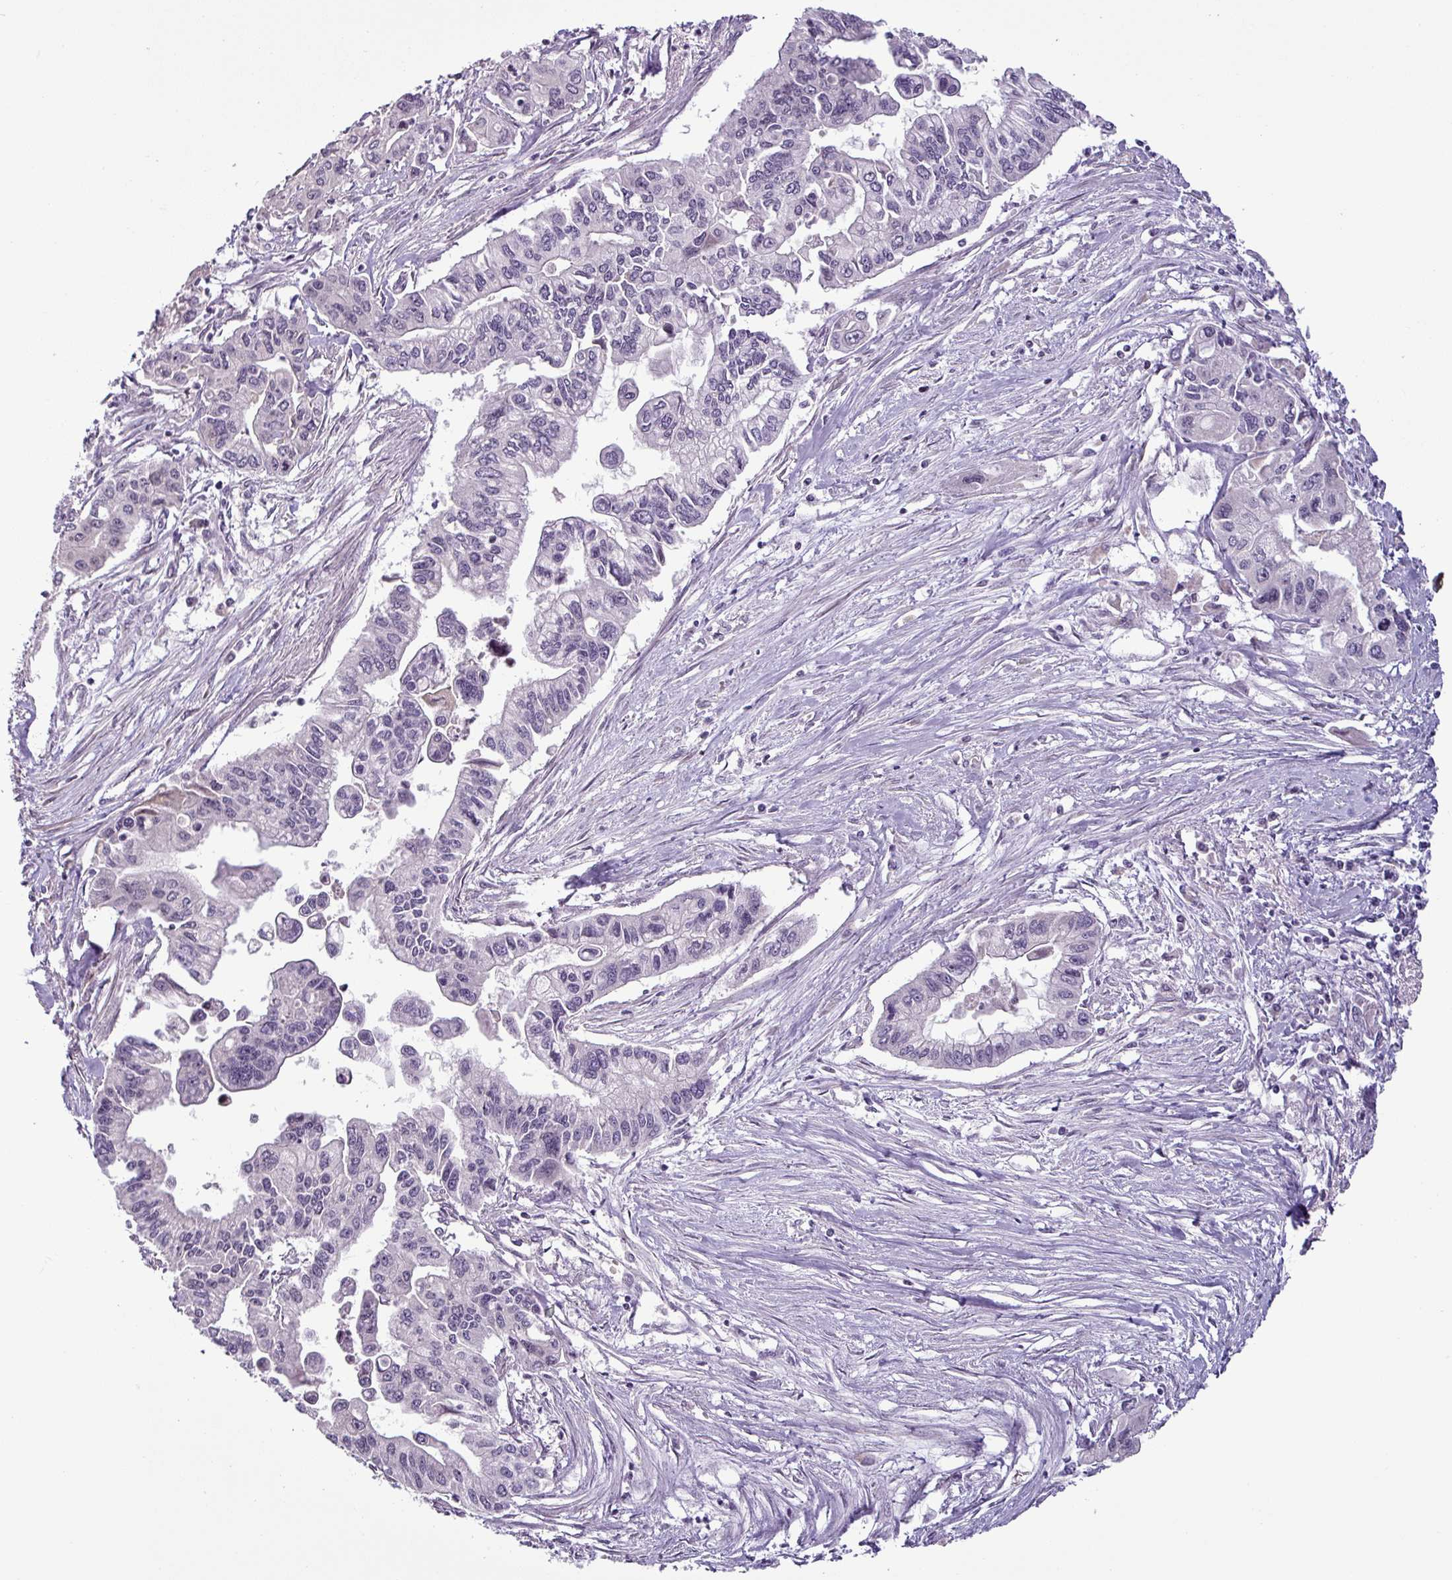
{"staining": {"intensity": "negative", "quantity": "none", "location": "none"}, "tissue": "pancreatic cancer", "cell_type": "Tumor cells", "image_type": "cancer", "snomed": [{"axis": "morphology", "description": "Adenocarcinoma, NOS"}, {"axis": "topography", "description": "Pancreas"}], "caption": "The IHC micrograph has no significant staining in tumor cells of pancreatic adenocarcinoma tissue.", "gene": "OR52D1", "patient": {"sex": "male", "age": 62}}